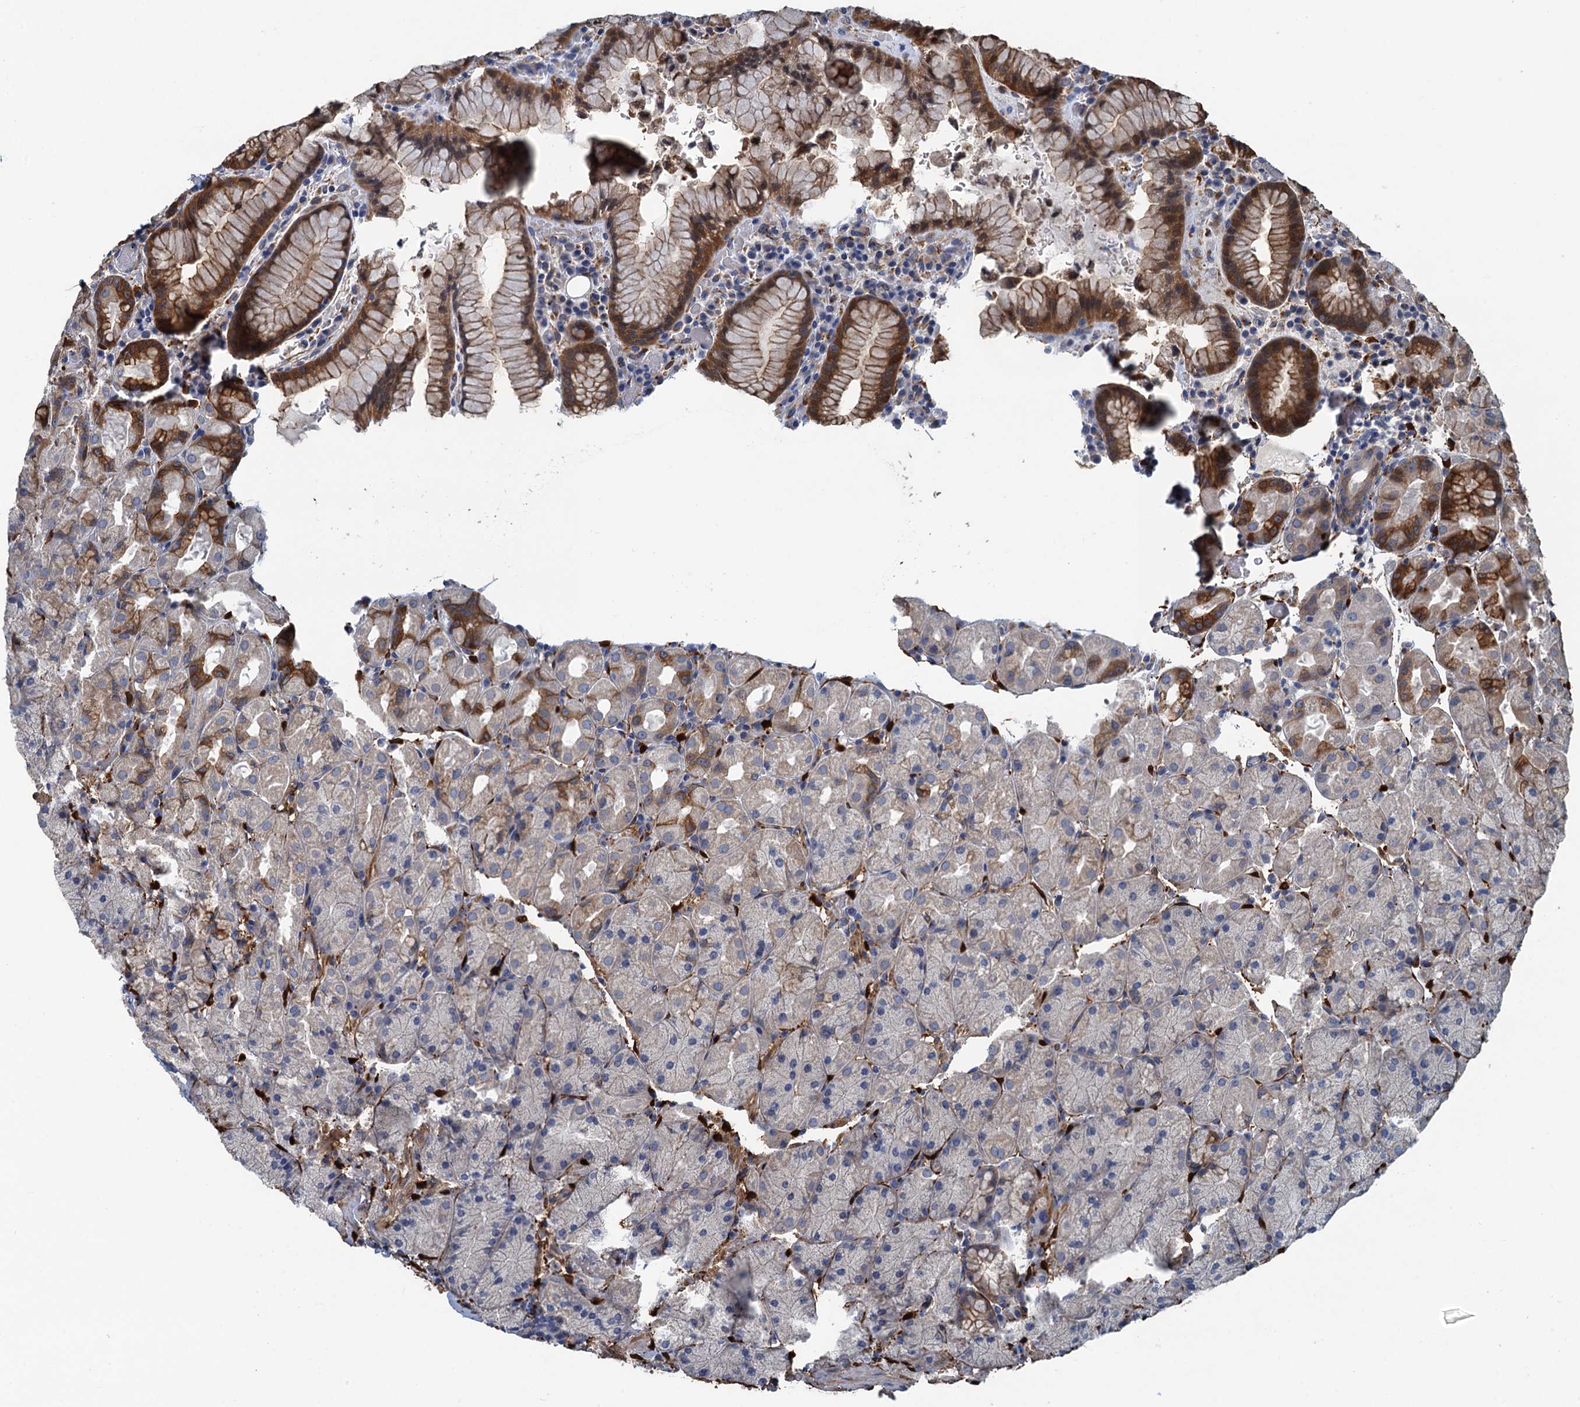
{"staining": {"intensity": "strong", "quantity": "<25%", "location": "cytoplasmic/membranous"}, "tissue": "stomach", "cell_type": "Glandular cells", "image_type": "normal", "snomed": [{"axis": "morphology", "description": "Normal tissue, NOS"}, {"axis": "topography", "description": "Stomach, upper"}, {"axis": "topography", "description": "Stomach, lower"}], "caption": "Glandular cells demonstrate strong cytoplasmic/membranous staining in about <25% of cells in benign stomach. The protein is shown in brown color, while the nuclei are stained blue.", "gene": "POGLUT3", "patient": {"sex": "male", "age": 80}}